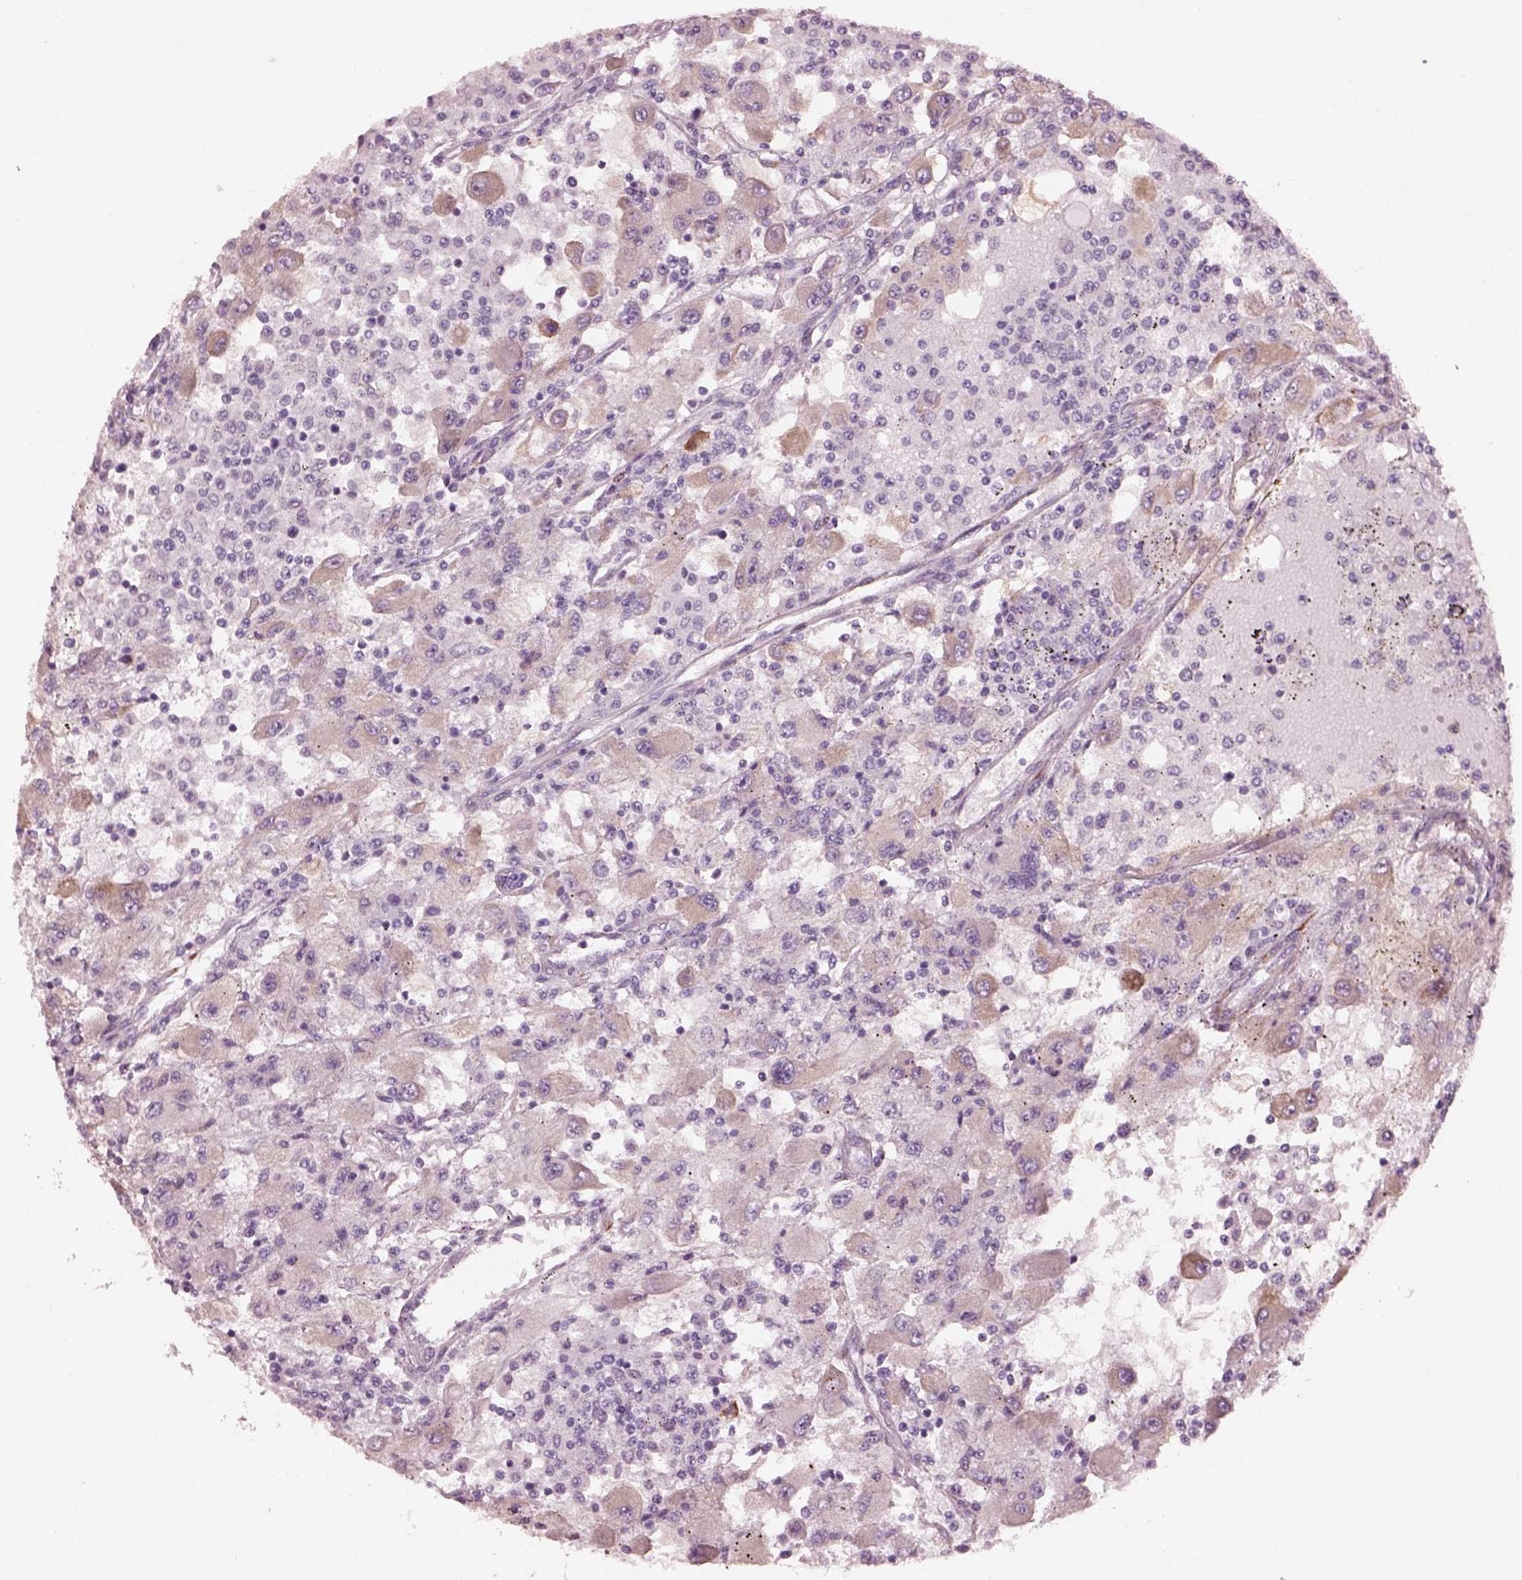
{"staining": {"intensity": "negative", "quantity": "none", "location": "none"}, "tissue": "renal cancer", "cell_type": "Tumor cells", "image_type": "cancer", "snomed": [{"axis": "morphology", "description": "Adenocarcinoma, NOS"}, {"axis": "topography", "description": "Kidney"}], "caption": "Immunohistochemistry image of human renal cancer stained for a protein (brown), which reveals no expression in tumor cells.", "gene": "PRKCZ", "patient": {"sex": "female", "age": 67}}